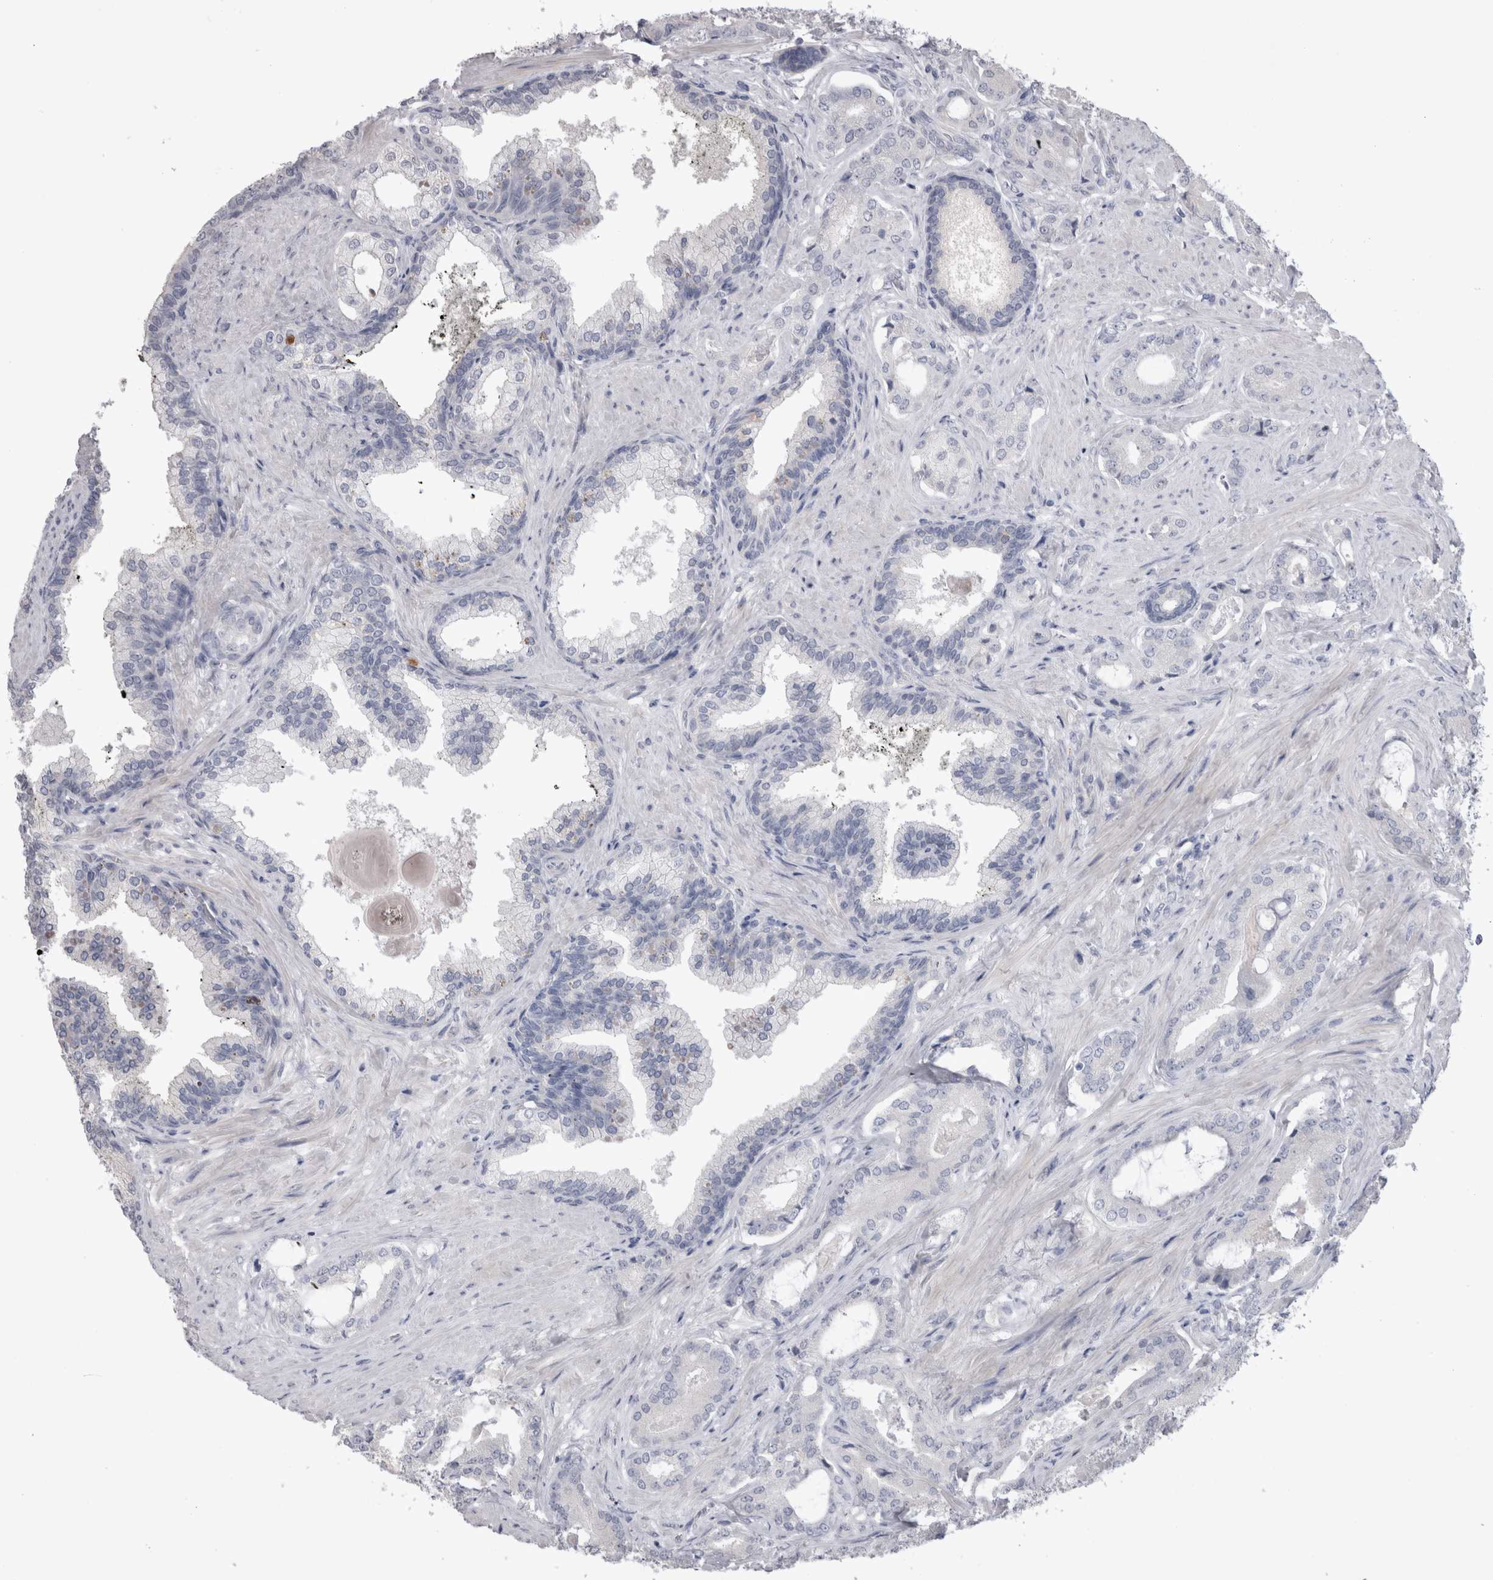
{"staining": {"intensity": "negative", "quantity": "none", "location": "none"}, "tissue": "prostate cancer", "cell_type": "Tumor cells", "image_type": "cancer", "snomed": [{"axis": "morphology", "description": "Adenocarcinoma, Low grade"}, {"axis": "topography", "description": "Prostate"}], "caption": "This micrograph is of low-grade adenocarcinoma (prostate) stained with immunohistochemistry to label a protein in brown with the nuclei are counter-stained blue. There is no staining in tumor cells.", "gene": "ADAM2", "patient": {"sex": "male", "age": 71}}